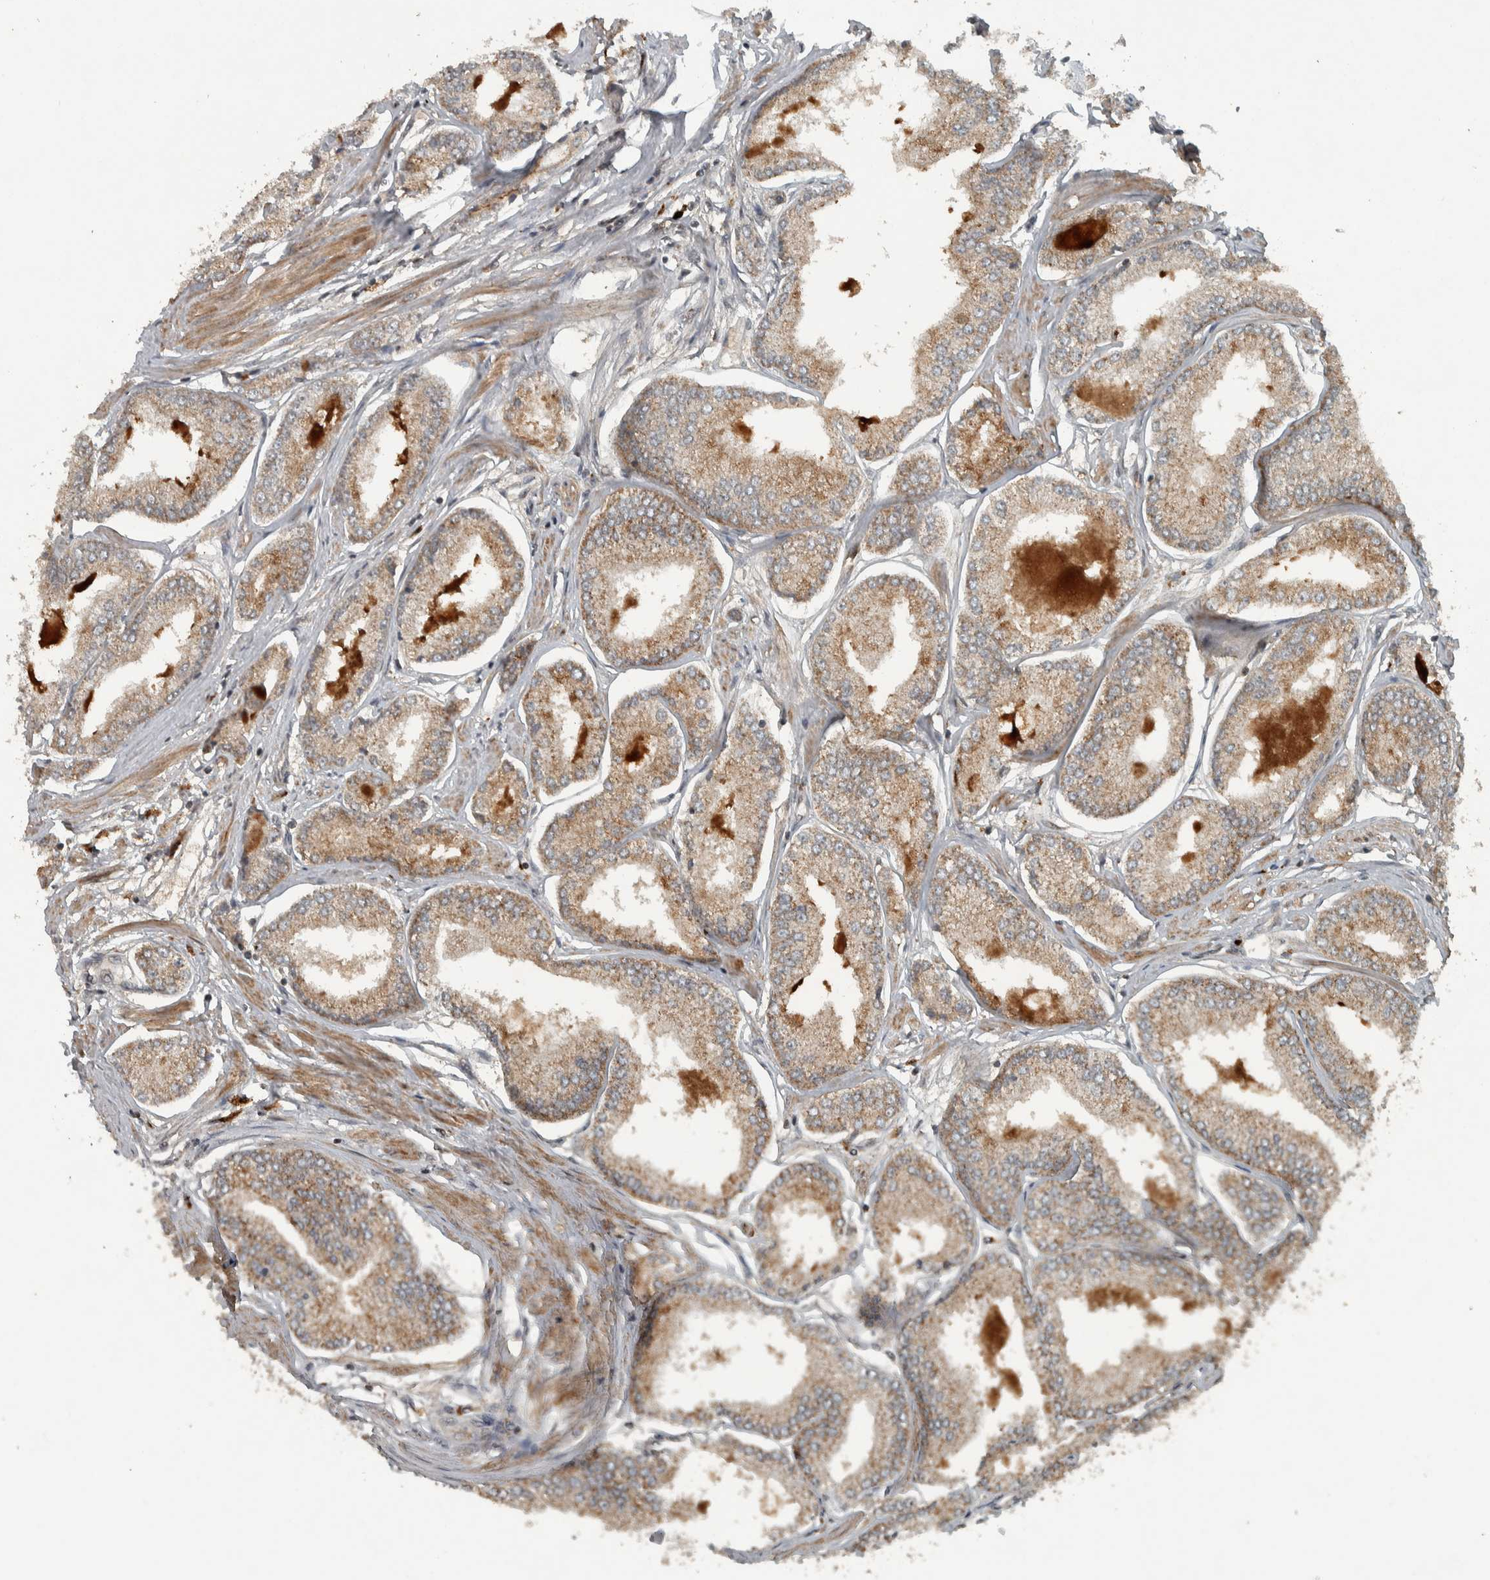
{"staining": {"intensity": "moderate", "quantity": "25%-75%", "location": "cytoplasmic/membranous"}, "tissue": "prostate cancer", "cell_type": "Tumor cells", "image_type": "cancer", "snomed": [{"axis": "morphology", "description": "Adenocarcinoma, Low grade"}, {"axis": "topography", "description": "Prostate"}], "caption": "Human low-grade adenocarcinoma (prostate) stained with a brown dye reveals moderate cytoplasmic/membranous positive staining in about 25%-75% of tumor cells.", "gene": "KIFAP3", "patient": {"sex": "male", "age": 52}}